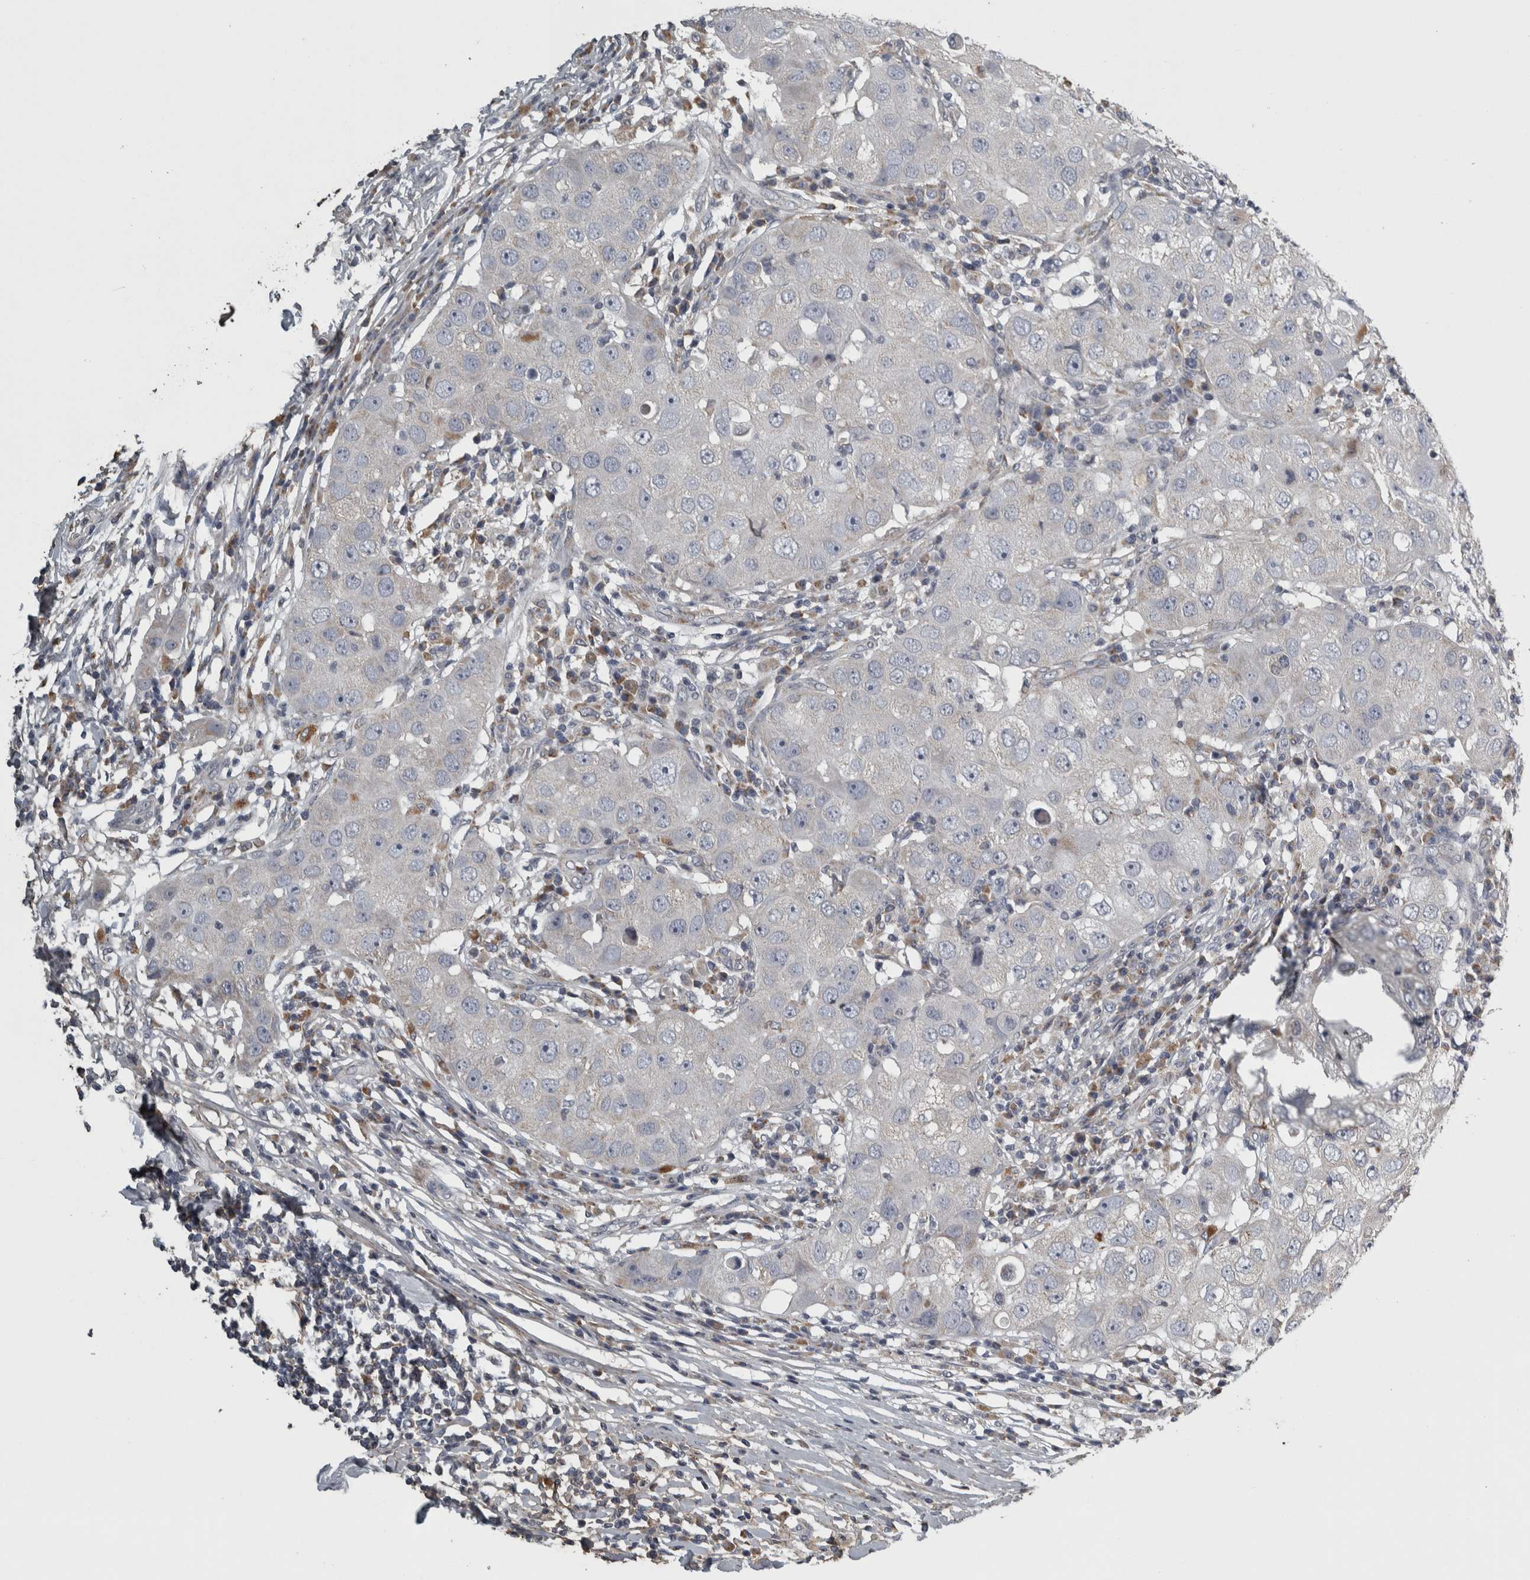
{"staining": {"intensity": "negative", "quantity": "none", "location": "none"}, "tissue": "breast cancer", "cell_type": "Tumor cells", "image_type": "cancer", "snomed": [{"axis": "morphology", "description": "Duct carcinoma"}, {"axis": "topography", "description": "Breast"}], "caption": "DAB (3,3'-diaminobenzidine) immunohistochemical staining of breast cancer (invasive ductal carcinoma) reveals no significant staining in tumor cells.", "gene": "FRK", "patient": {"sex": "female", "age": 27}}